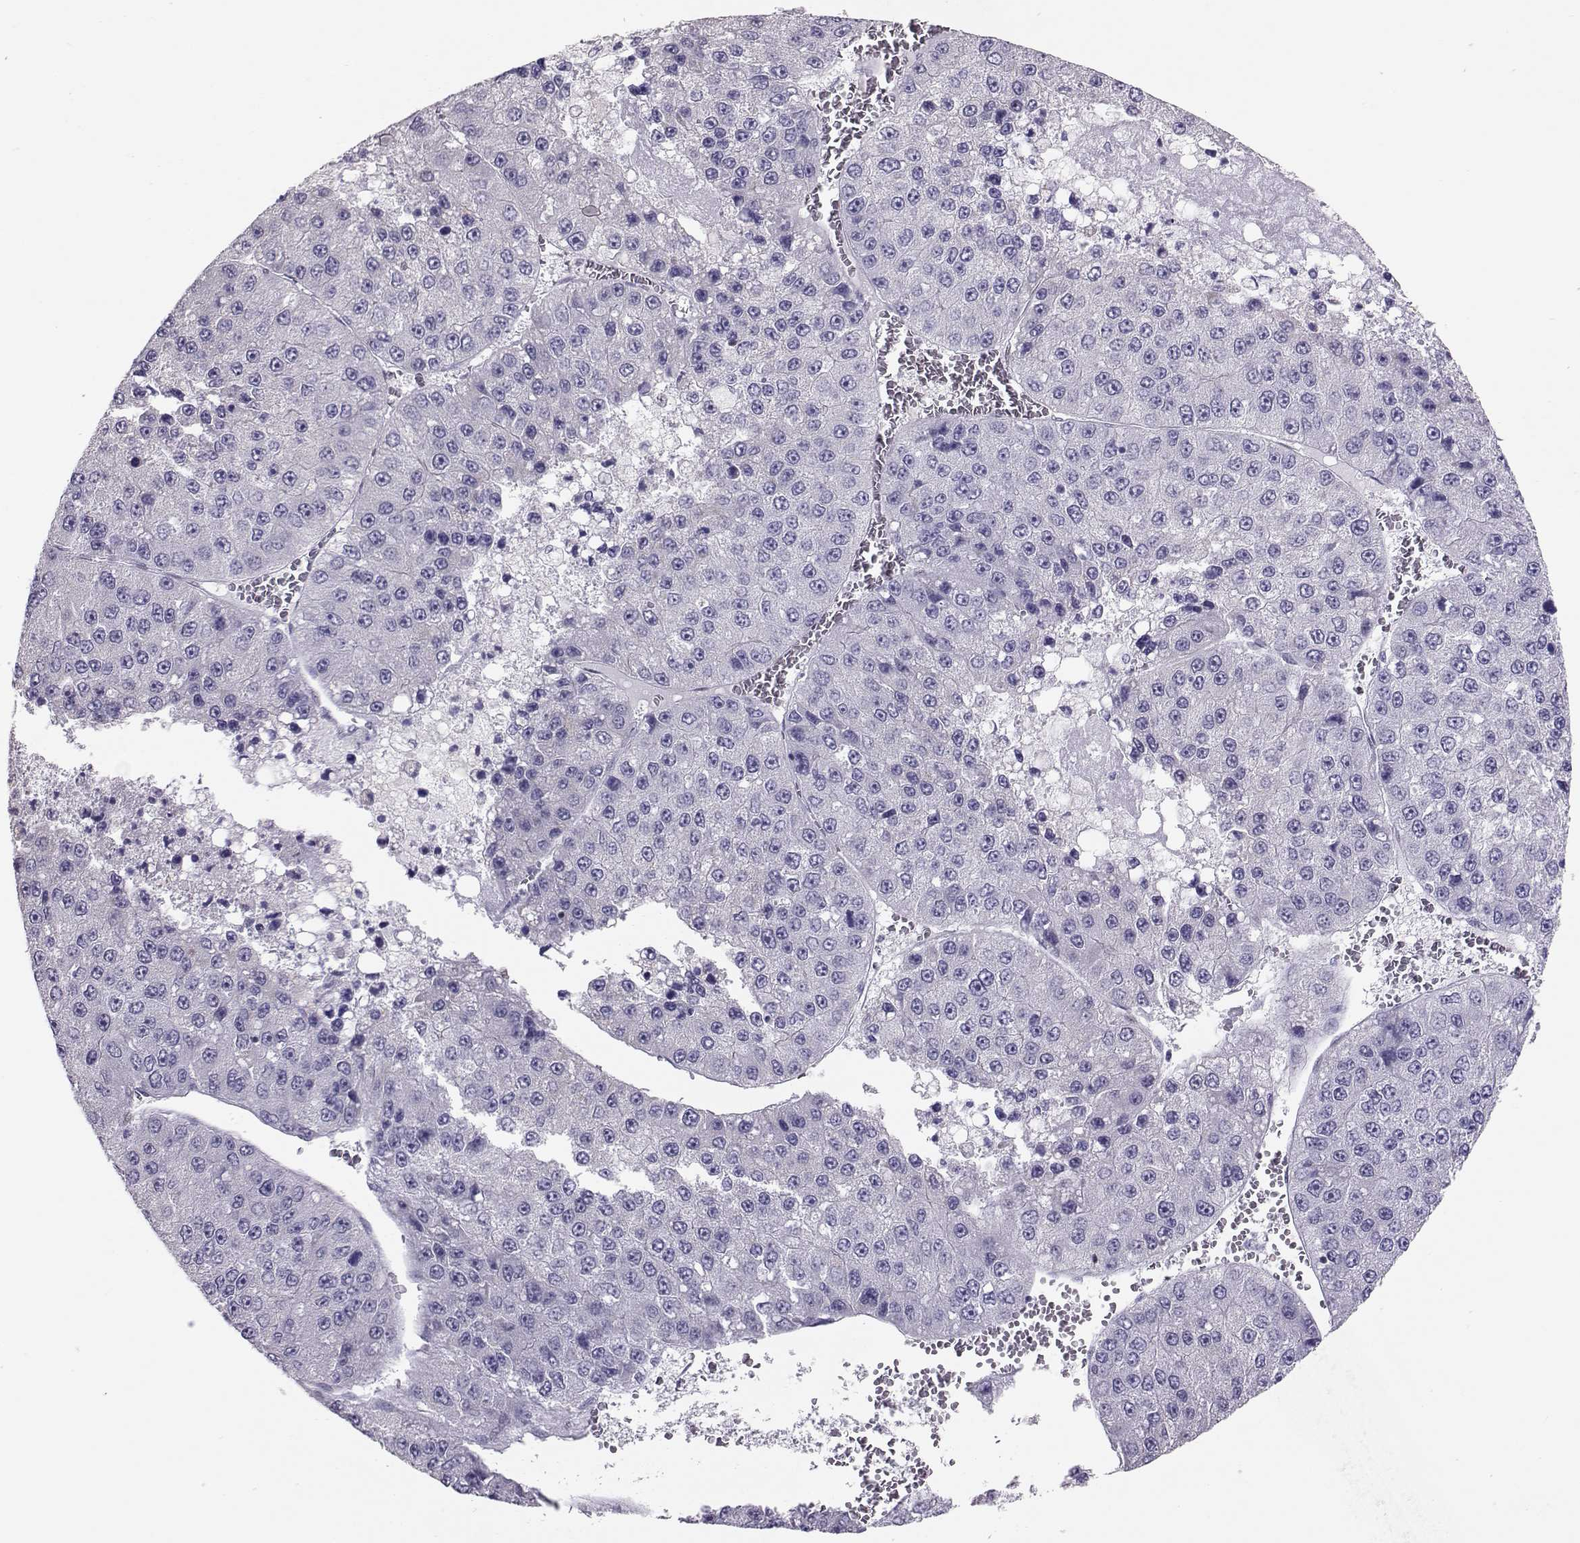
{"staining": {"intensity": "negative", "quantity": "none", "location": "none"}, "tissue": "liver cancer", "cell_type": "Tumor cells", "image_type": "cancer", "snomed": [{"axis": "morphology", "description": "Carcinoma, Hepatocellular, NOS"}, {"axis": "topography", "description": "Liver"}], "caption": "This is a image of immunohistochemistry staining of liver hepatocellular carcinoma, which shows no positivity in tumor cells. Brightfield microscopy of IHC stained with DAB (brown) and hematoxylin (blue), captured at high magnification.", "gene": "DNAAF1", "patient": {"sex": "female", "age": 73}}